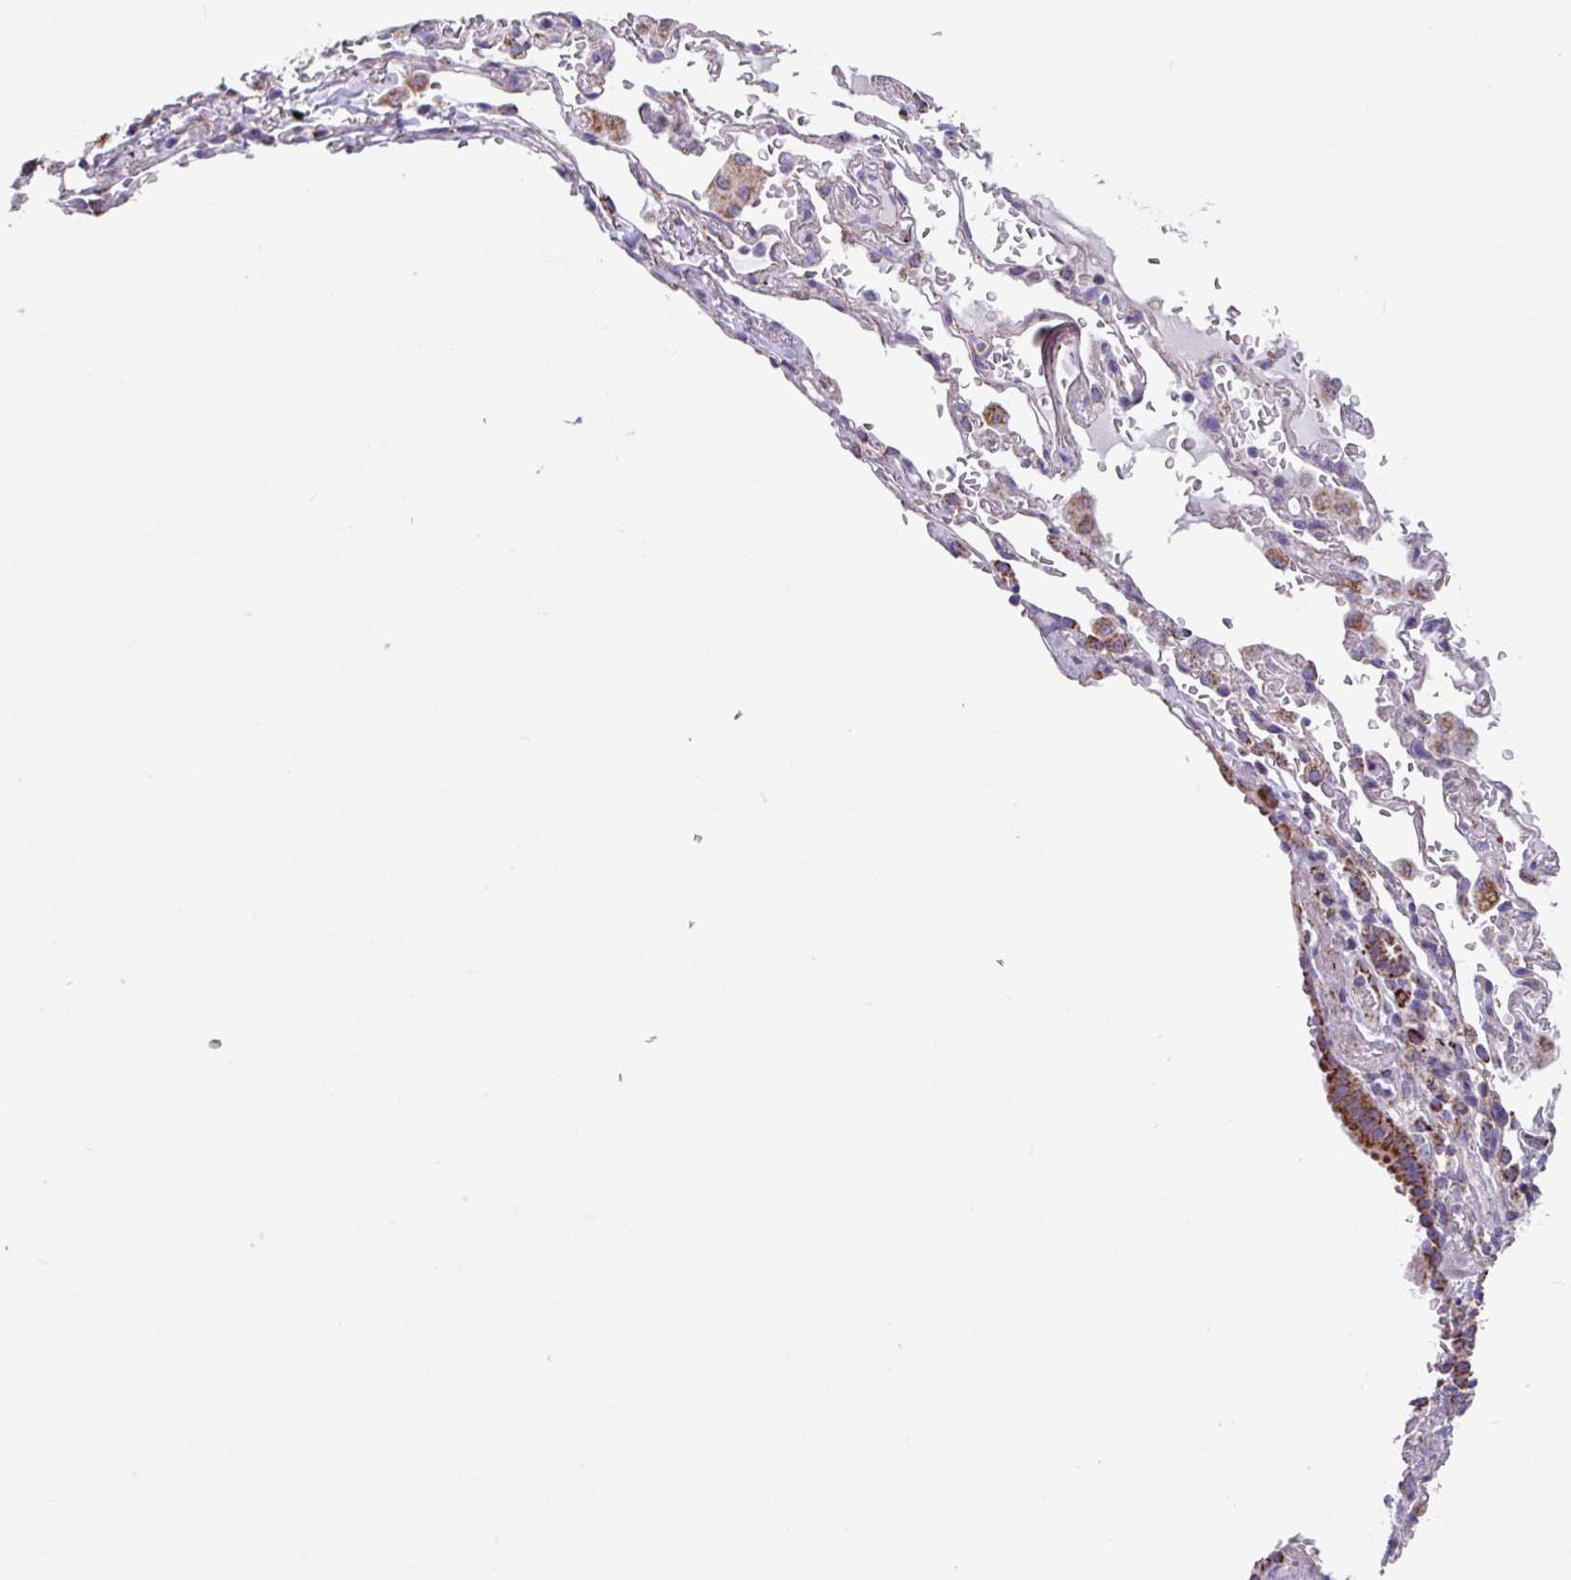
{"staining": {"intensity": "negative", "quantity": "none", "location": "none"}, "tissue": "adipose tissue", "cell_type": "Adipocytes", "image_type": "normal", "snomed": [{"axis": "morphology", "description": "Normal tissue, NOS"}, {"axis": "topography", "description": "Cartilage tissue"}, {"axis": "topography", "description": "Bronchus"}], "caption": "Adipocytes show no significant protein positivity in benign adipose tissue. (DAB immunohistochemistry visualized using brightfield microscopy, high magnification).", "gene": "OTULIN", "patient": {"sex": "female", "age": 72}}